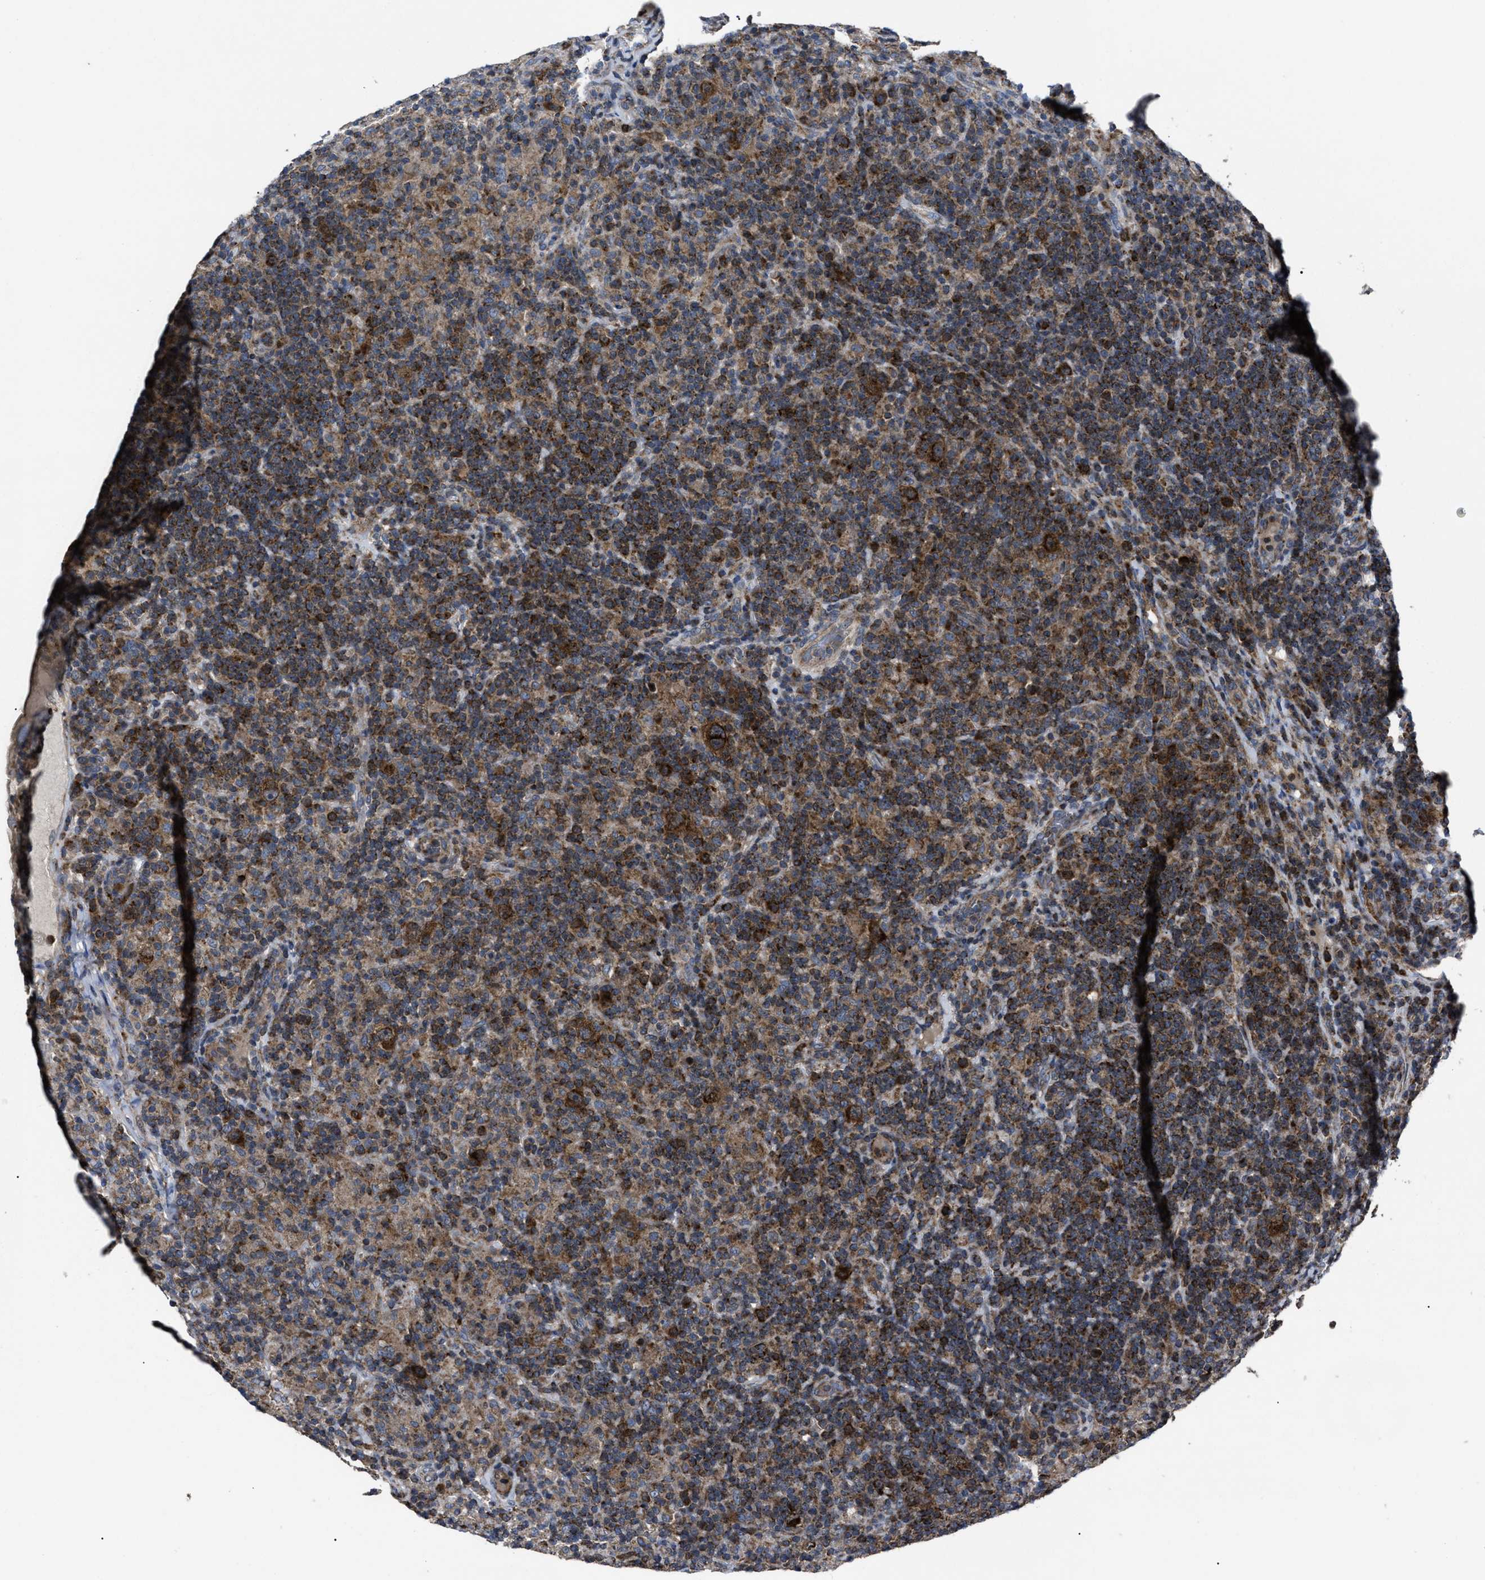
{"staining": {"intensity": "strong", "quantity": ">75%", "location": "cytoplasmic/membranous"}, "tissue": "lymphoma", "cell_type": "Tumor cells", "image_type": "cancer", "snomed": [{"axis": "morphology", "description": "Hodgkin's disease, NOS"}, {"axis": "topography", "description": "Lymph node"}], "caption": "Lymphoma stained with a brown dye shows strong cytoplasmic/membranous positive expression in about >75% of tumor cells.", "gene": "PASK", "patient": {"sex": "male", "age": 70}}